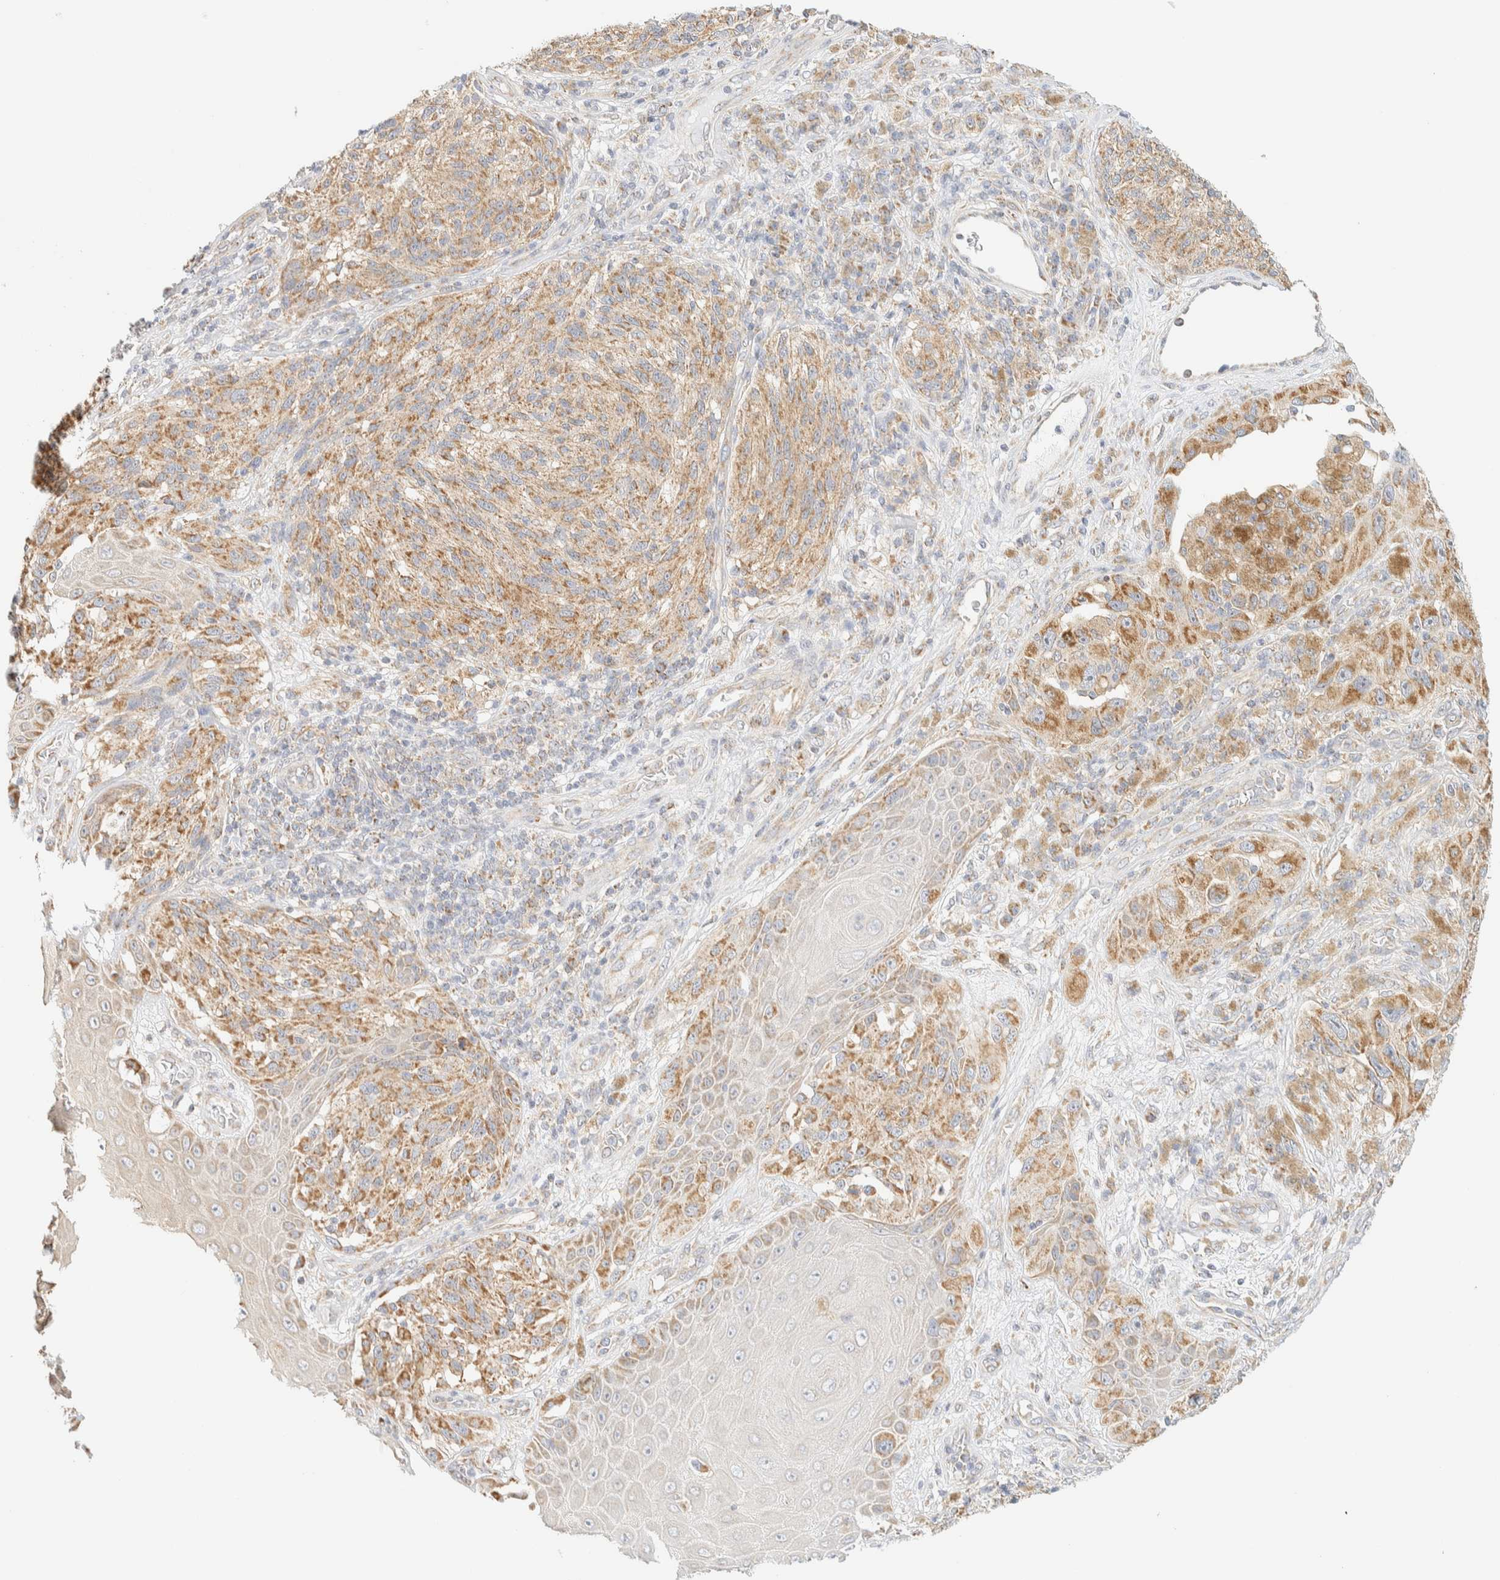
{"staining": {"intensity": "moderate", "quantity": ">75%", "location": "cytoplasmic/membranous"}, "tissue": "melanoma", "cell_type": "Tumor cells", "image_type": "cancer", "snomed": [{"axis": "morphology", "description": "Malignant melanoma, NOS"}, {"axis": "topography", "description": "Skin"}], "caption": "Tumor cells demonstrate medium levels of moderate cytoplasmic/membranous expression in approximately >75% of cells in malignant melanoma.", "gene": "APBB2", "patient": {"sex": "female", "age": 73}}